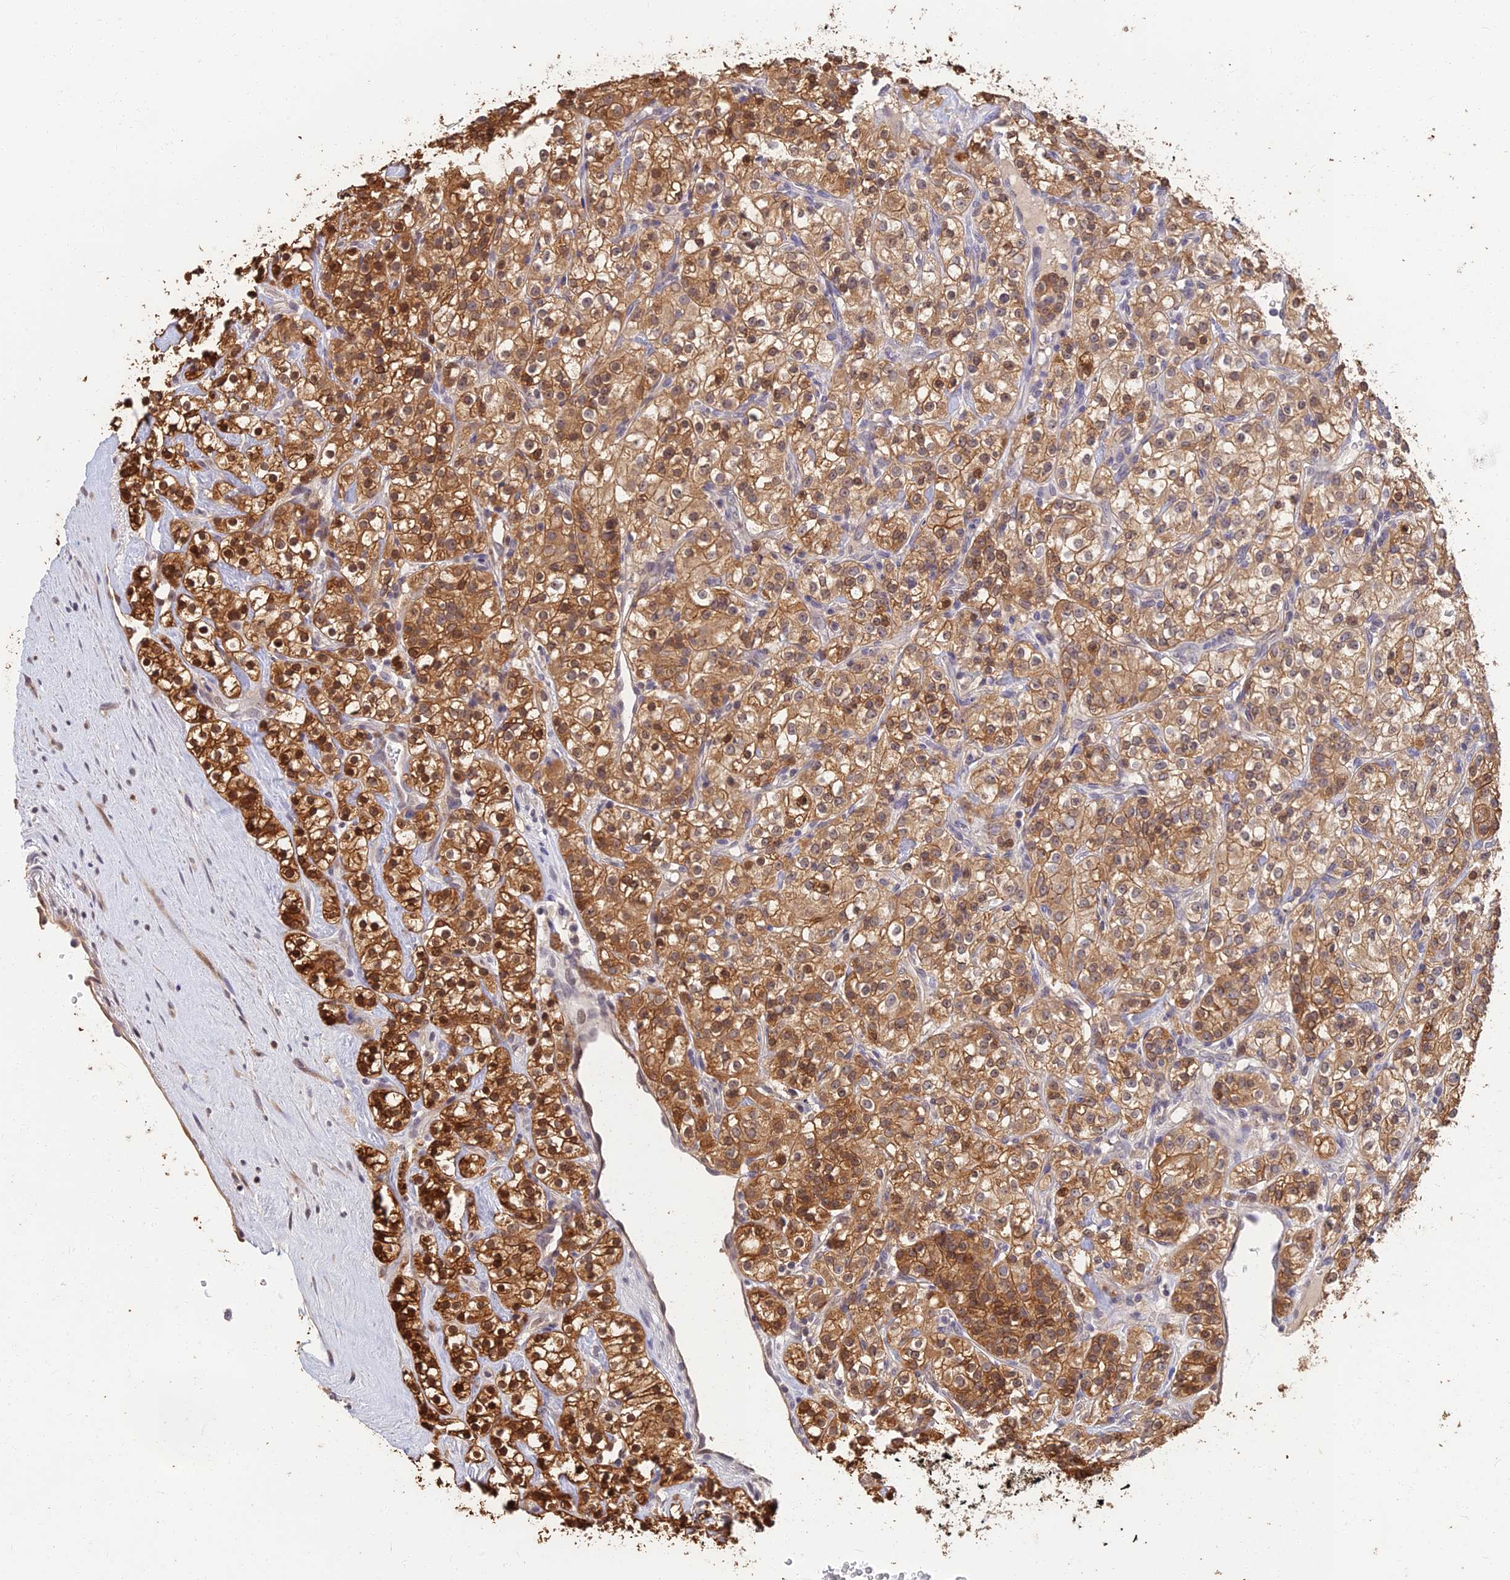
{"staining": {"intensity": "strong", "quantity": ">75%", "location": "cytoplasmic/membranous,nuclear"}, "tissue": "renal cancer", "cell_type": "Tumor cells", "image_type": "cancer", "snomed": [{"axis": "morphology", "description": "Adenocarcinoma, NOS"}, {"axis": "topography", "description": "Kidney"}], "caption": "A brown stain shows strong cytoplasmic/membranous and nuclear staining of a protein in adenocarcinoma (renal) tumor cells. (DAB (3,3'-diaminobenzidine) = brown stain, brightfield microscopy at high magnification).", "gene": "LRRN3", "patient": {"sex": "male", "age": 77}}